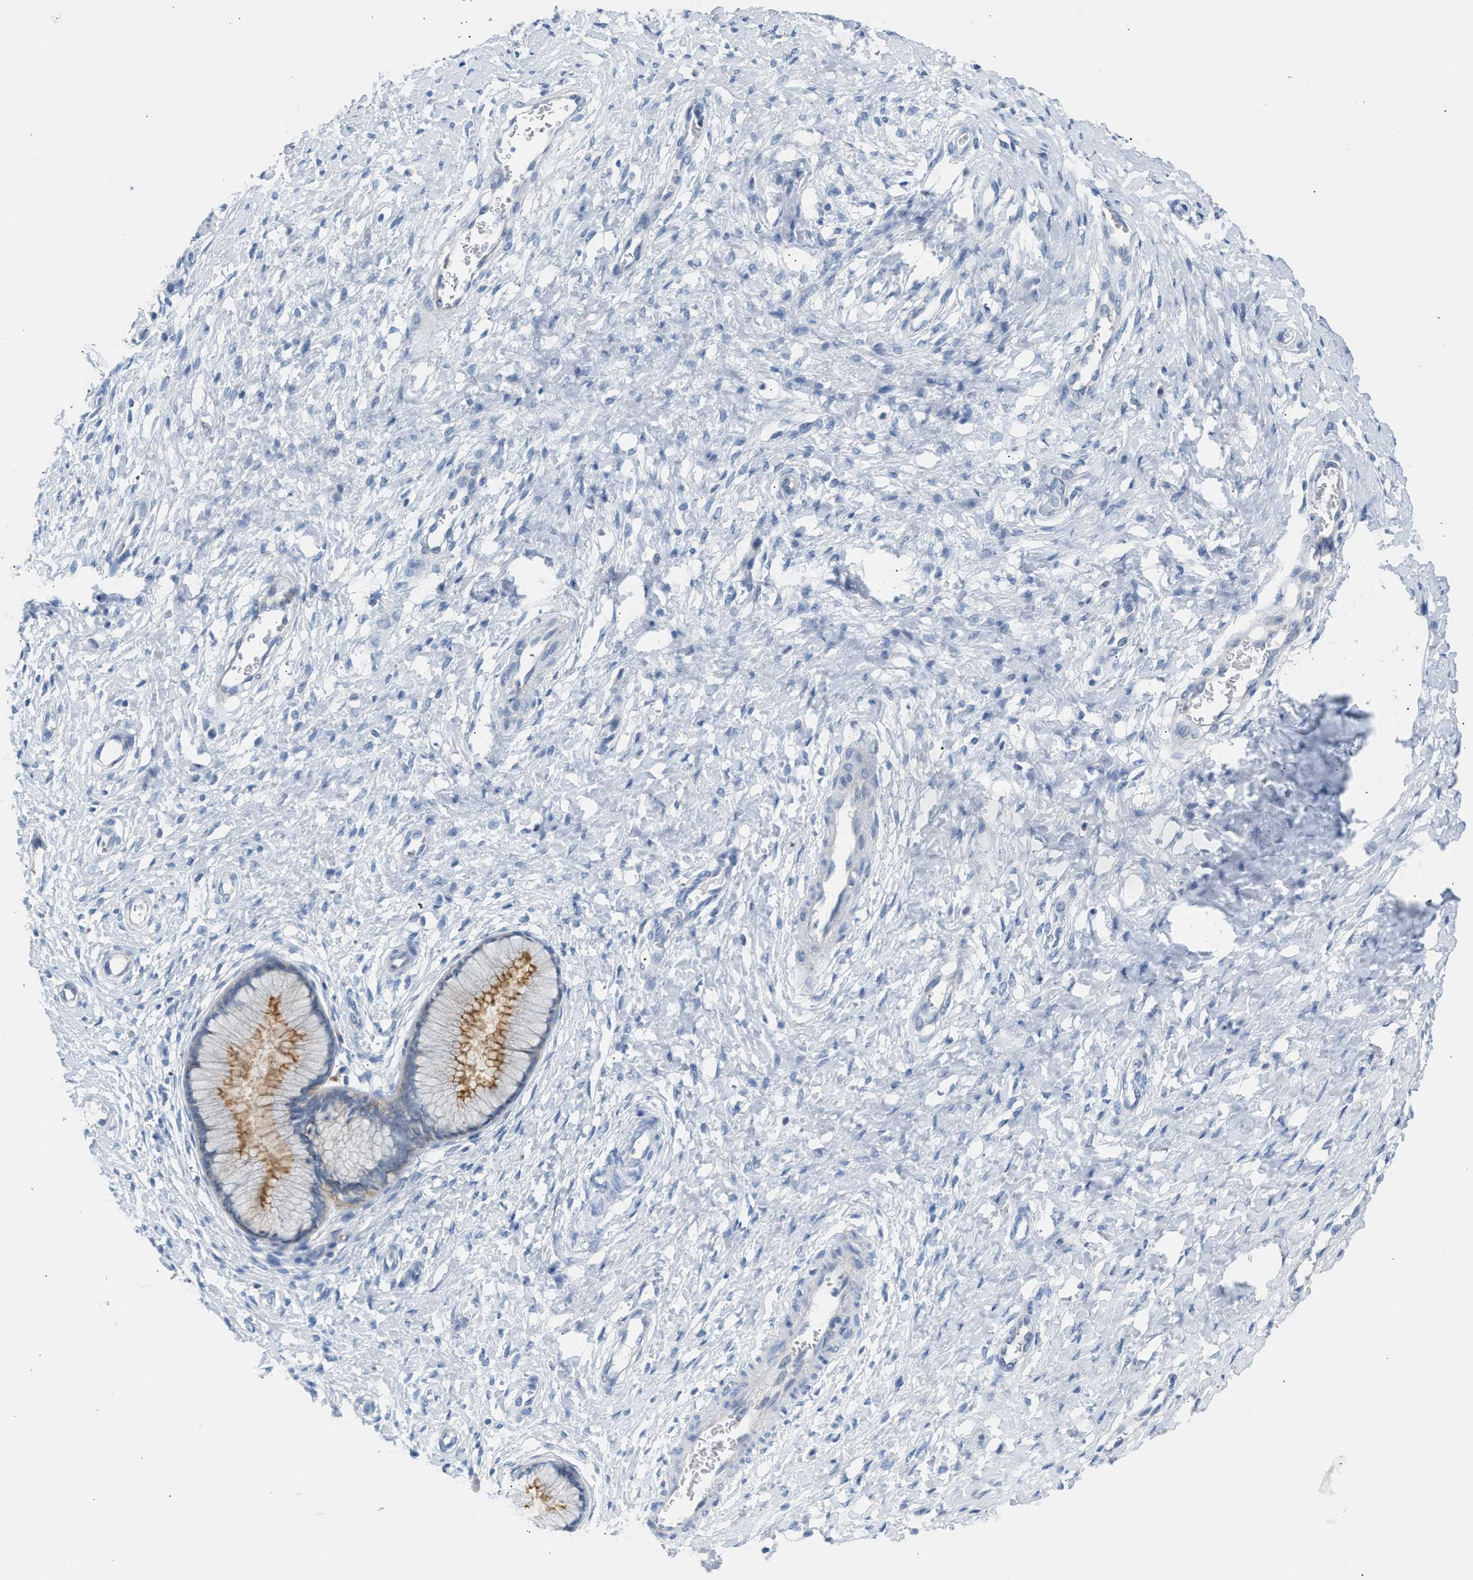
{"staining": {"intensity": "moderate", "quantity": "25%-75%", "location": "cytoplasmic/membranous"}, "tissue": "cervix", "cell_type": "Glandular cells", "image_type": "normal", "snomed": [{"axis": "morphology", "description": "Normal tissue, NOS"}, {"axis": "topography", "description": "Cervix"}], "caption": "Glandular cells show medium levels of moderate cytoplasmic/membranous positivity in approximately 25%-75% of cells in unremarkable human cervix. (Brightfield microscopy of DAB IHC at high magnification).", "gene": "ERBB2", "patient": {"sex": "female", "age": 55}}